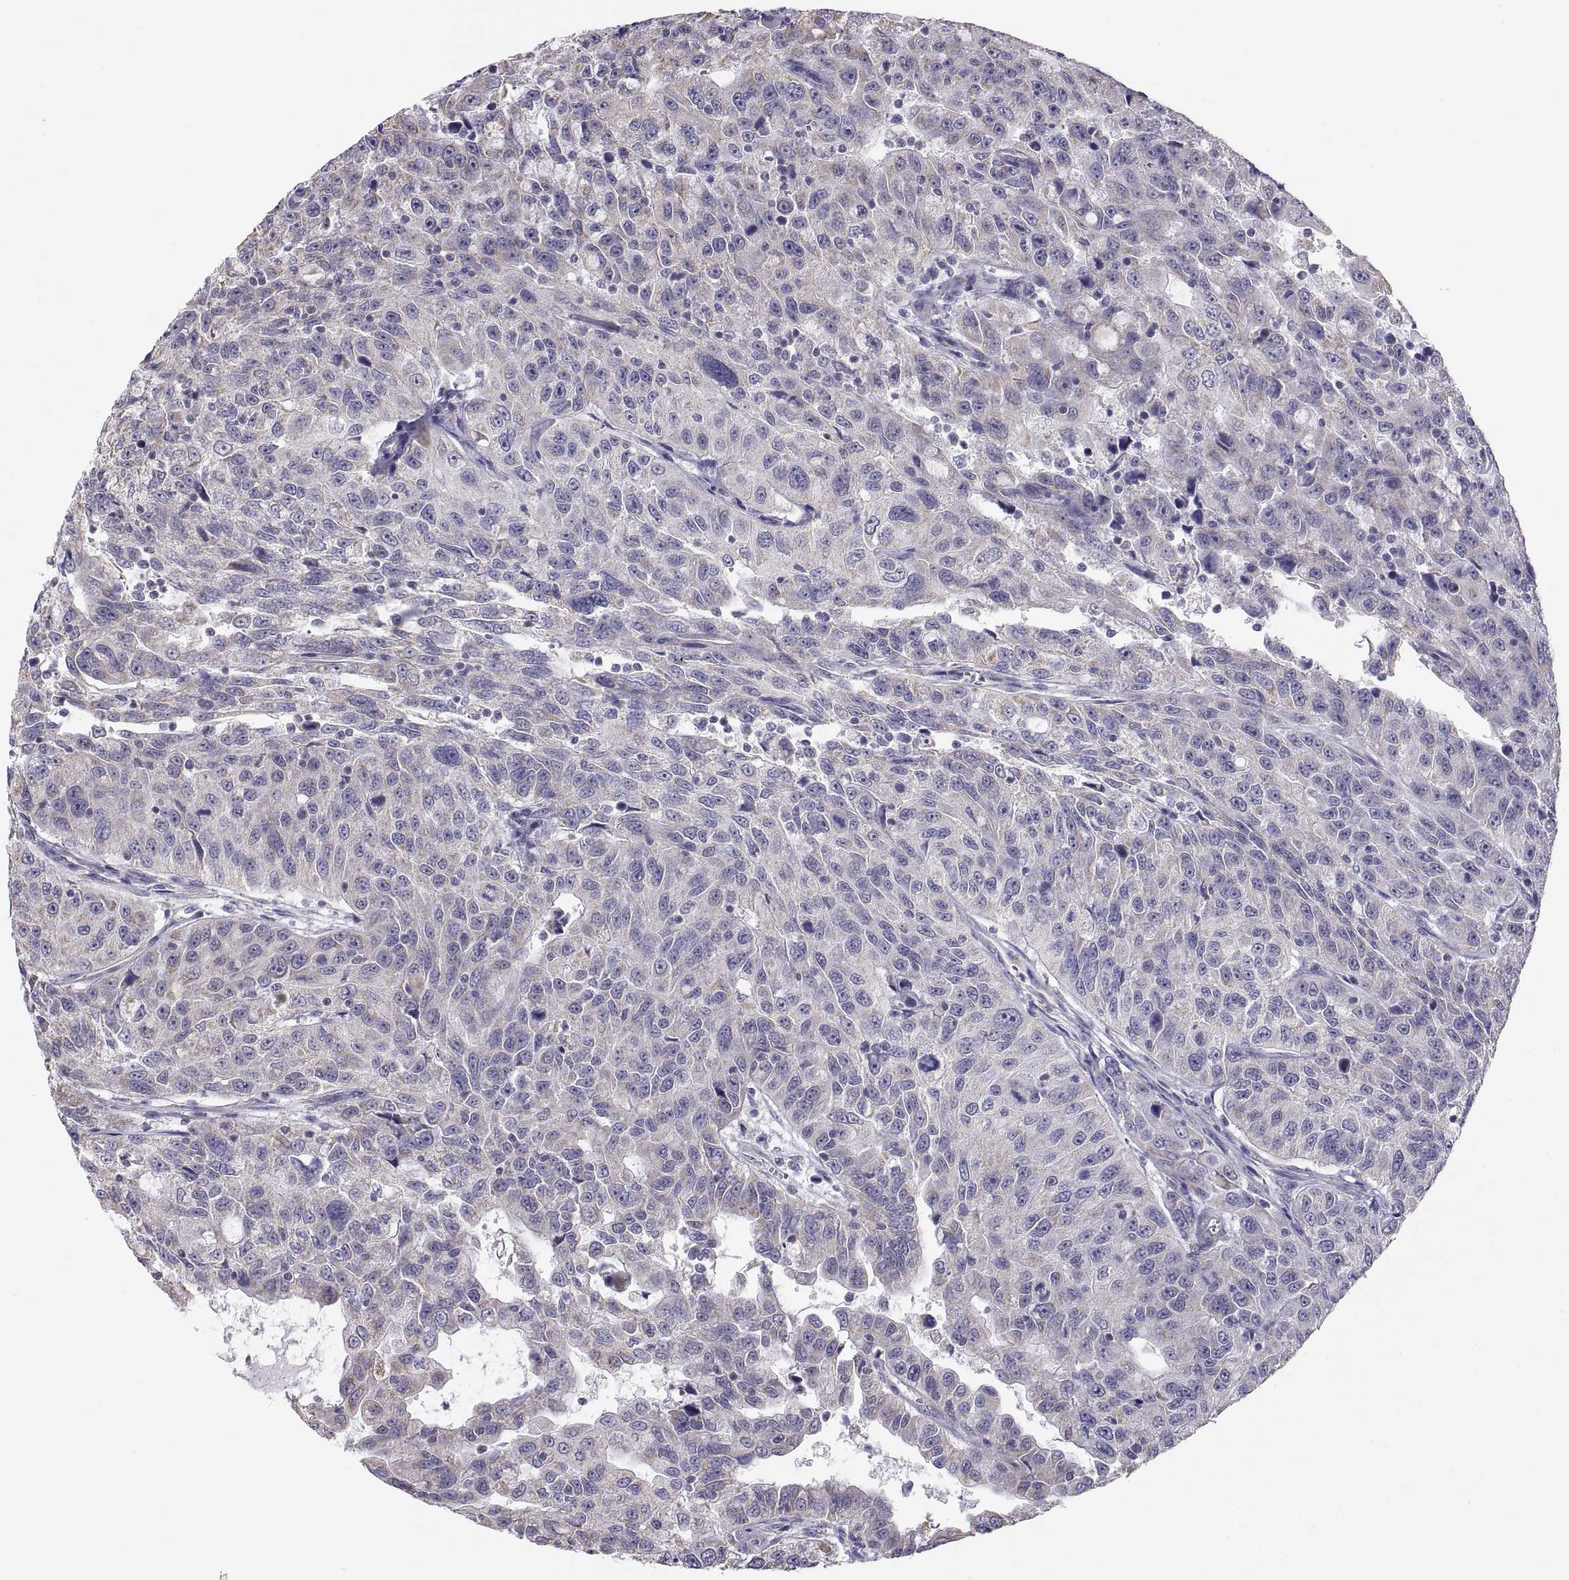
{"staining": {"intensity": "negative", "quantity": "none", "location": "none"}, "tissue": "urothelial cancer", "cell_type": "Tumor cells", "image_type": "cancer", "snomed": [{"axis": "morphology", "description": "Urothelial carcinoma, NOS"}, {"axis": "morphology", "description": "Urothelial carcinoma, High grade"}, {"axis": "topography", "description": "Urinary bladder"}], "caption": "A micrograph of urothelial cancer stained for a protein displays no brown staining in tumor cells. (DAB IHC, high magnification).", "gene": "TNNC1", "patient": {"sex": "female", "age": 73}}